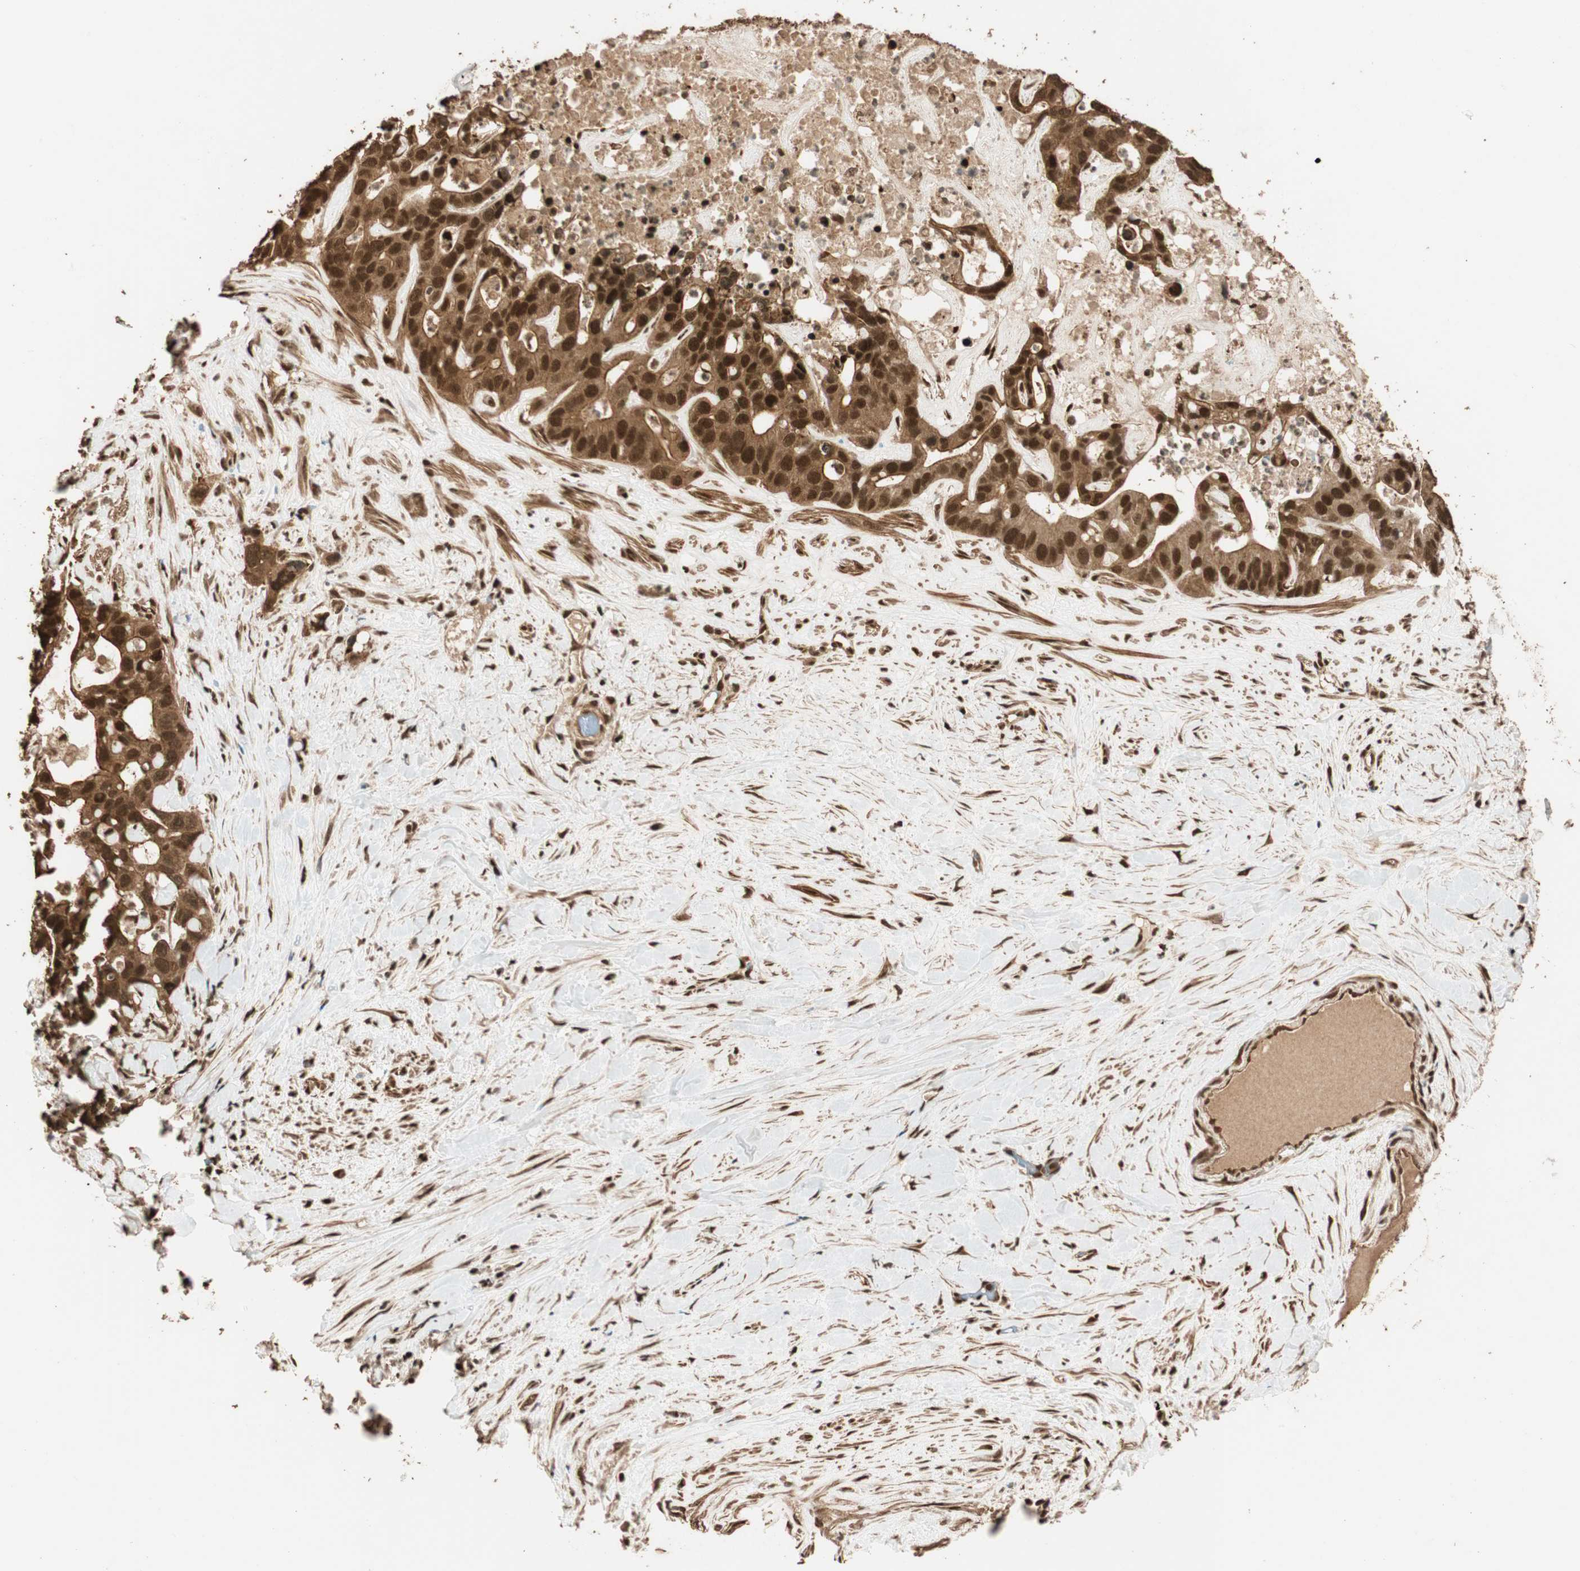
{"staining": {"intensity": "strong", "quantity": ">75%", "location": "cytoplasmic/membranous,nuclear"}, "tissue": "liver cancer", "cell_type": "Tumor cells", "image_type": "cancer", "snomed": [{"axis": "morphology", "description": "Cholangiocarcinoma"}, {"axis": "topography", "description": "Liver"}], "caption": "Immunohistochemical staining of cholangiocarcinoma (liver) reveals strong cytoplasmic/membranous and nuclear protein expression in about >75% of tumor cells. (DAB = brown stain, brightfield microscopy at high magnification).", "gene": "ALKBH5", "patient": {"sex": "female", "age": 65}}